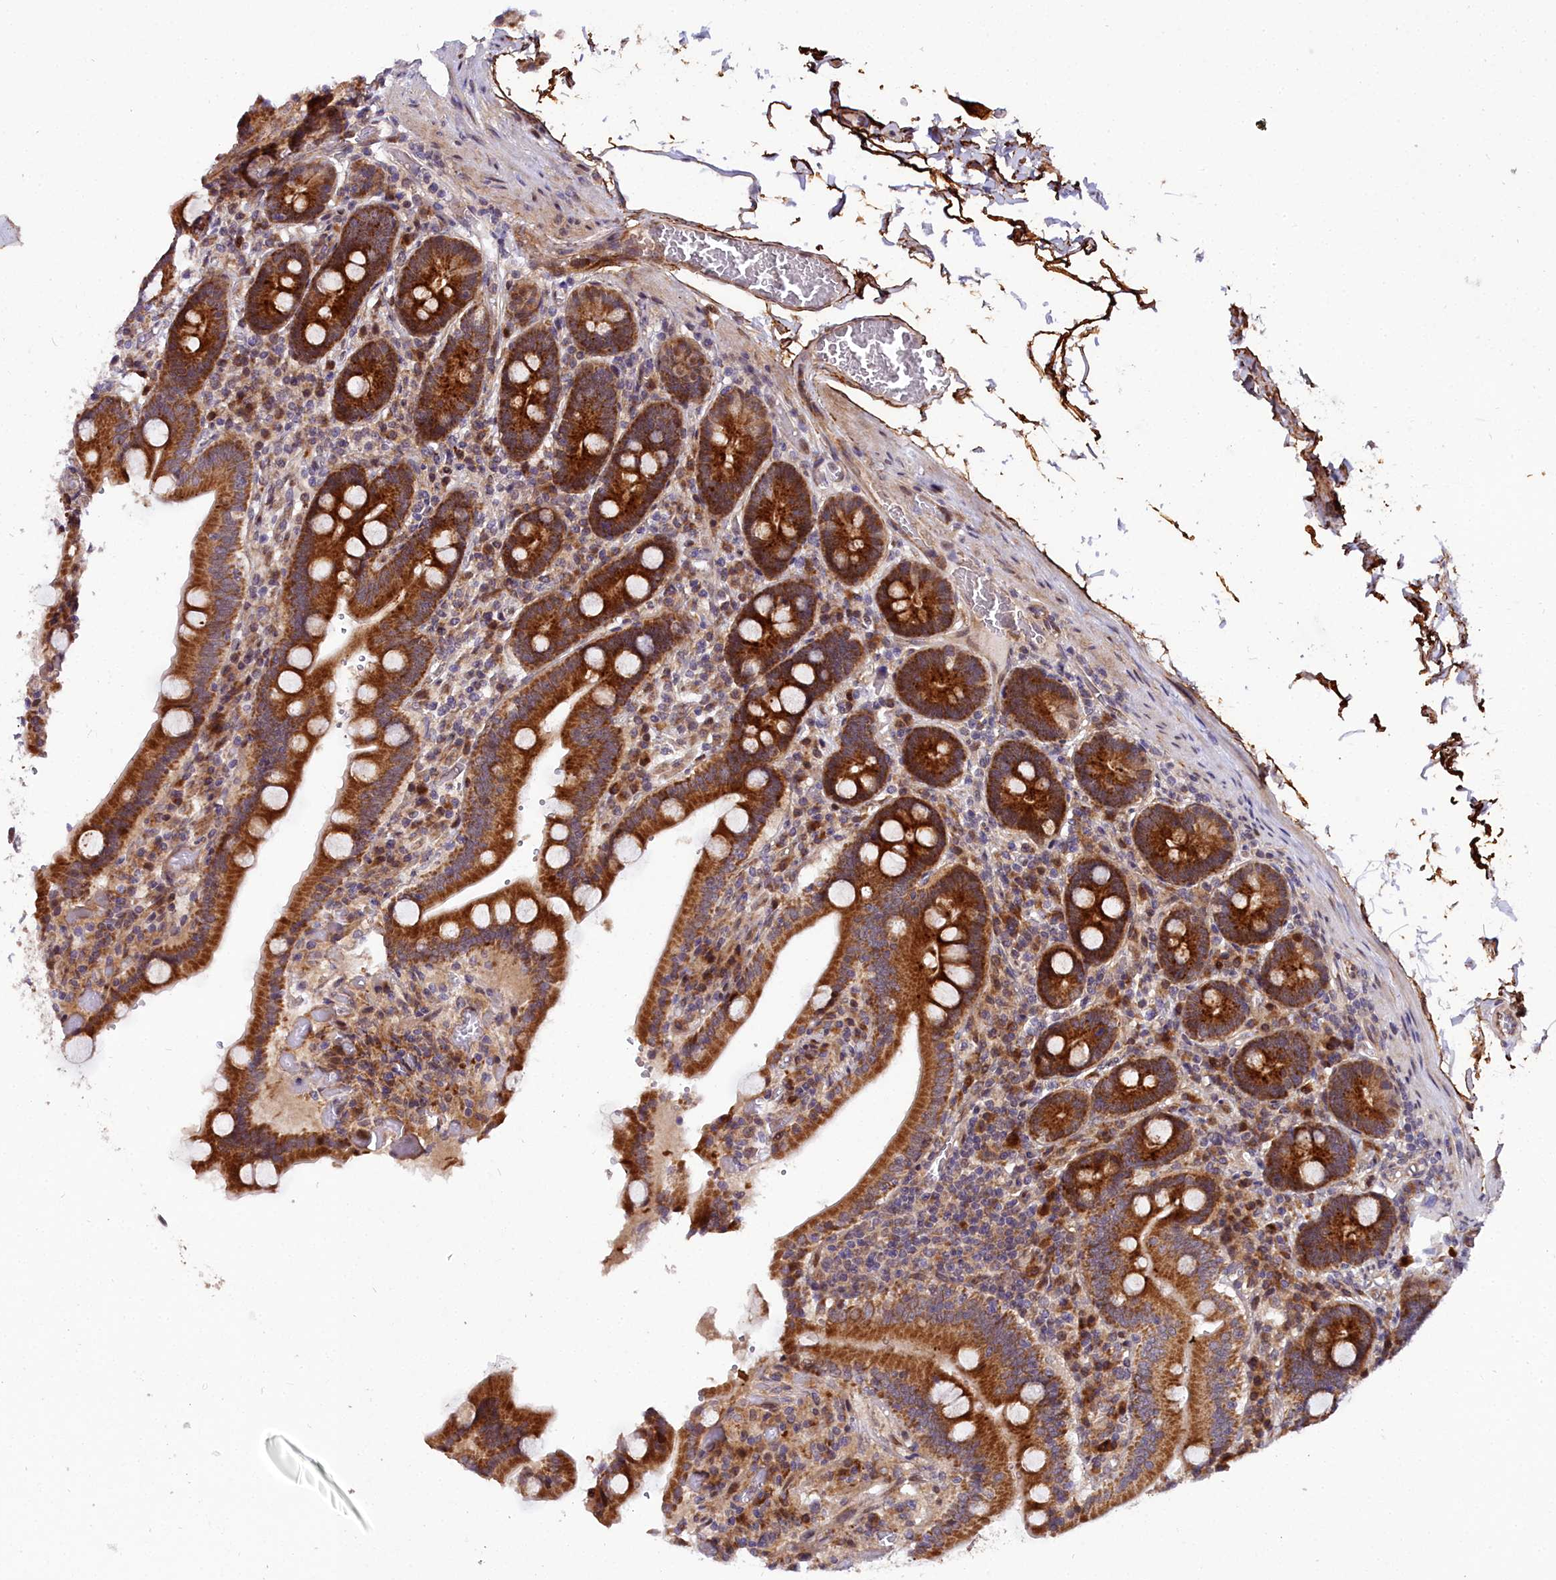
{"staining": {"intensity": "strong", "quantity": ">75%", "location": "cytoplasmic/membranous"}, "tissue": "duodenum", "cell_type": "Glandular cells", "image_type": "normal", "snomed": [{"axis": "morphology", "description": "Normal tissue, NOS"}, {"axis": "topography", "description": "Duodenum"}], "caption": "The histopathology image demonstrates staining of unremarkable duodenum, revealing strong cytoplasmic/membranous protein positivity (brown color) within glandular cells.", "gene": "MRPS11", "patient": {"sex": "female", "age": 62}}